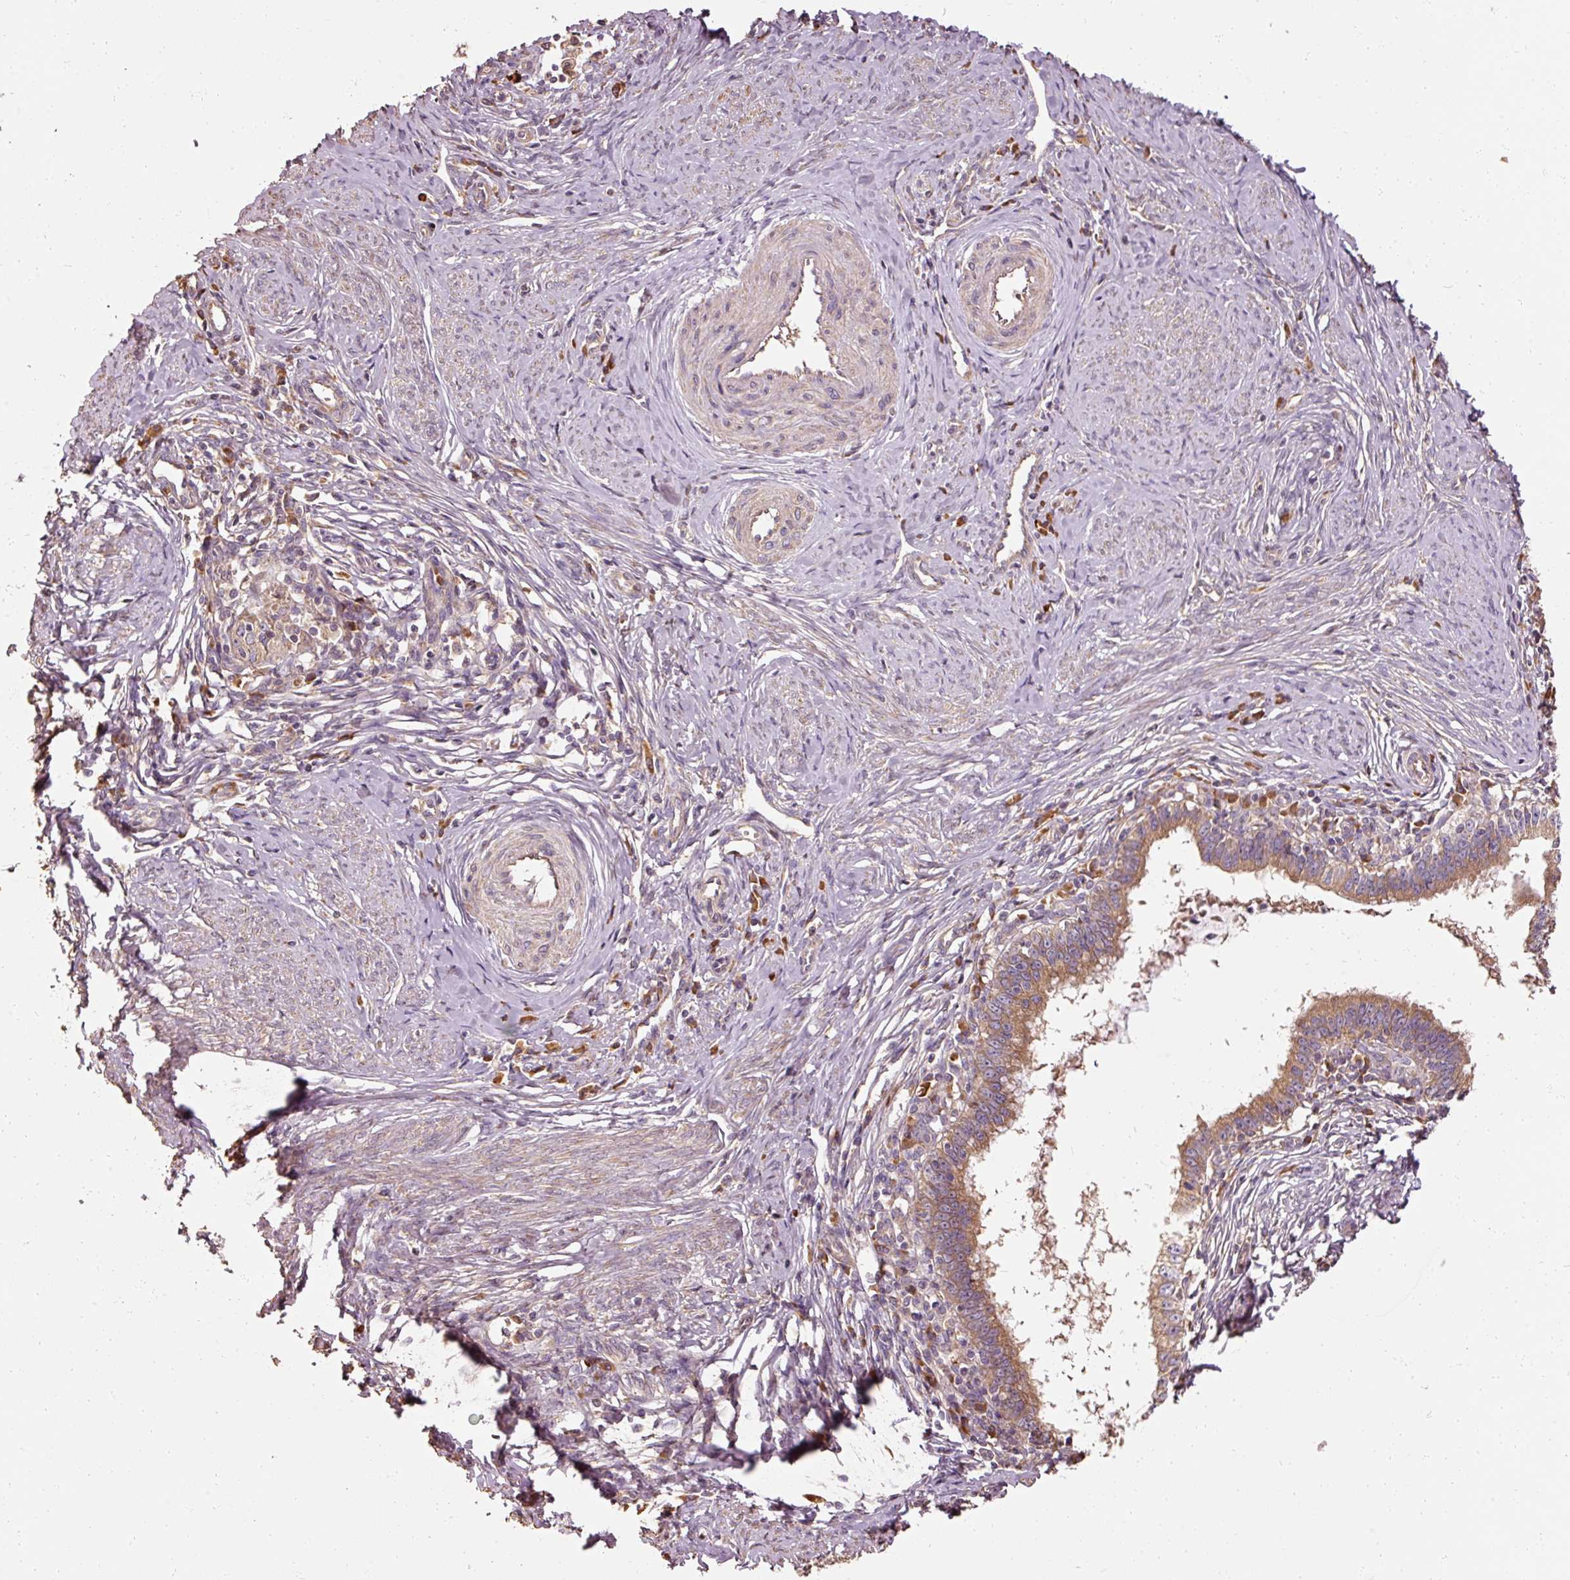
{"staining": {"intensity": "moderate", "quantity": ">75%", "location": "cytoplasmic/membranous"}, "tissue": "cervical cancer", "cell_type": "Tumor cells", "image_type": "cancer", "snomed": [{"axis": "morphology", "description": "Adenocarcinoma, NOS"}, {"axis": "topography", "description": "Cervix"}], "caption": "DAB (3,3'-diaminobenzidine) immunohistochemical staining of cervical adenocarcinoma demonstrates moderate cytoplasmic/membranous protein staining in about >75% of tumor cells.", "gene": "EFHC1", "patient": {"sex": "female", "age": 36}}